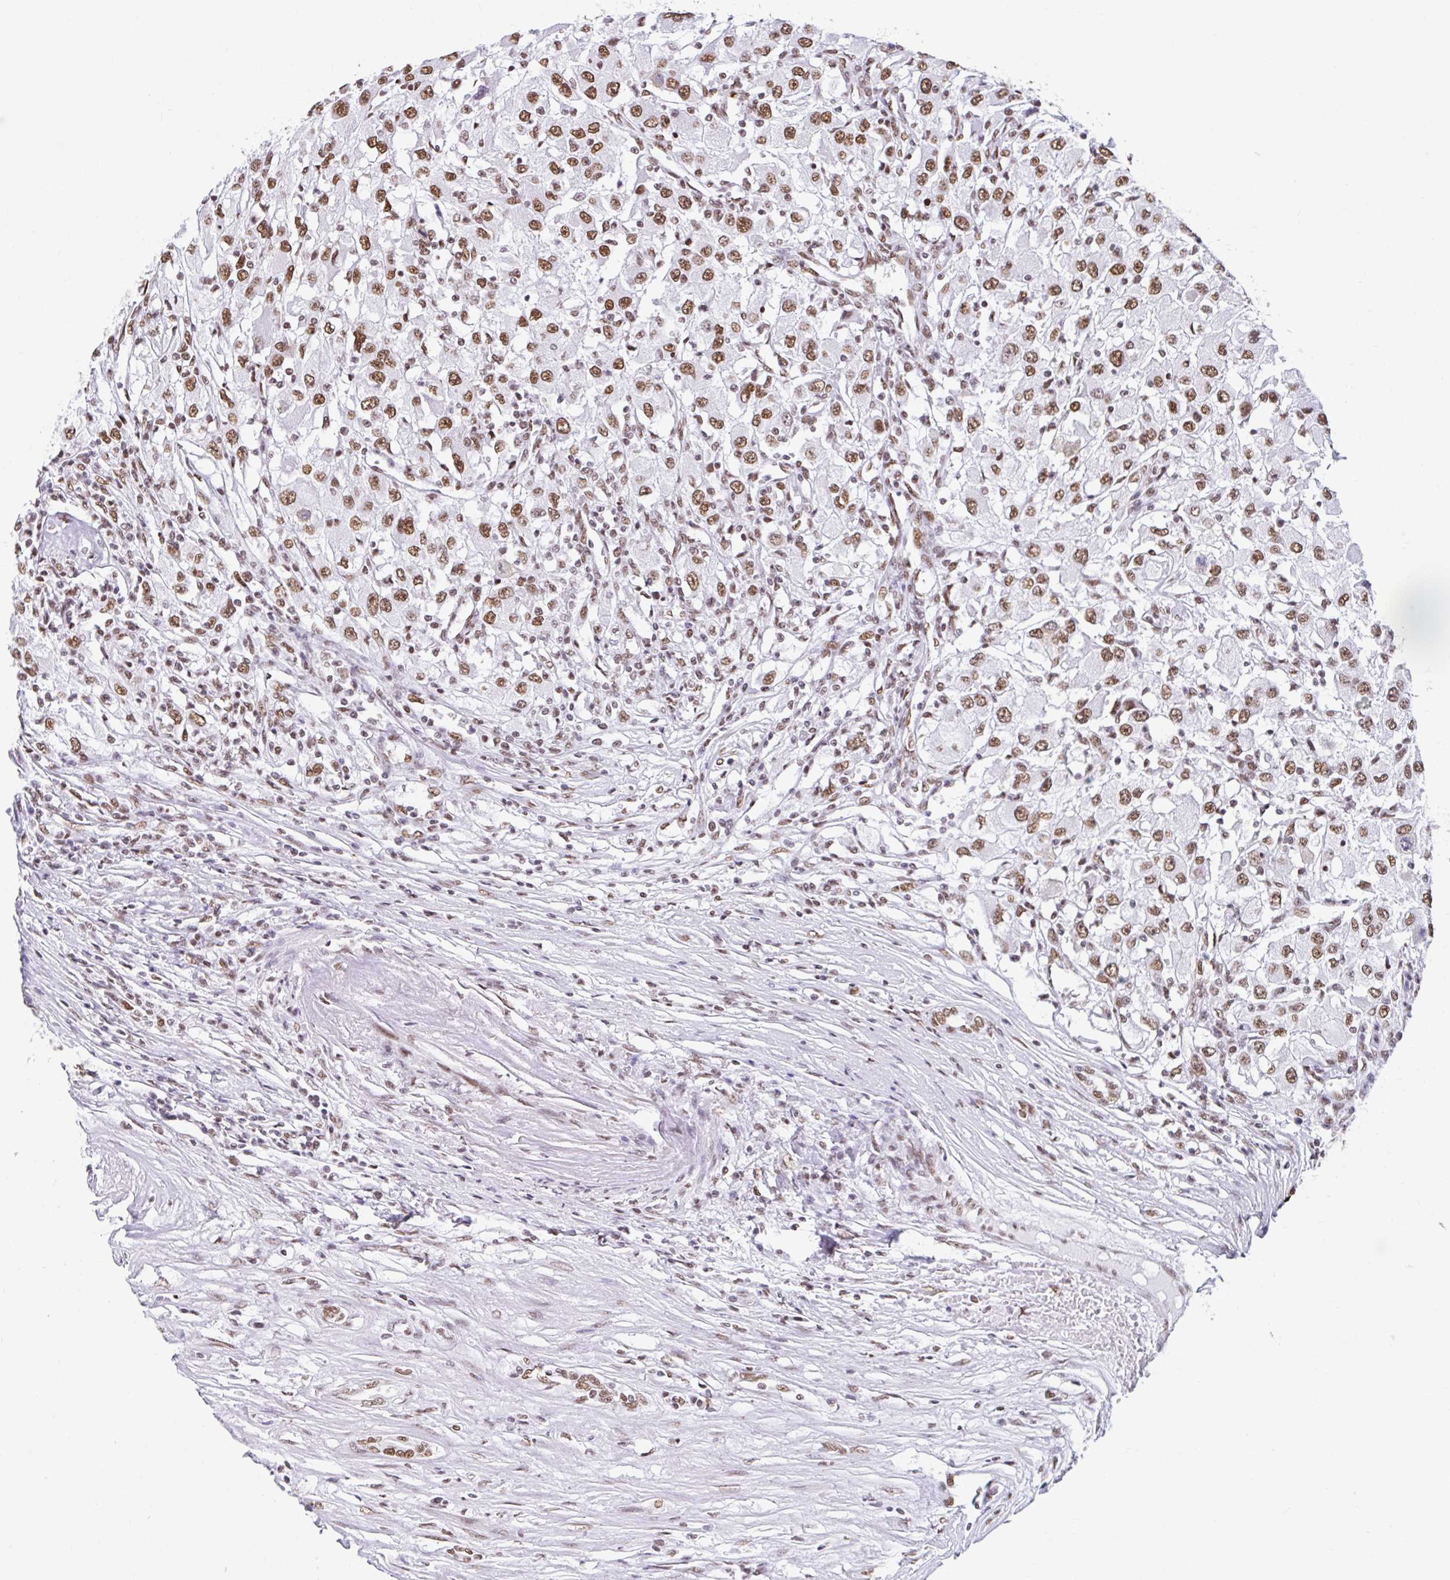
{"staining": {"intensity": "moderate", "quantity": ">75%", "location": "nuclear"}, "tissue": "renal cancer", "cell_type": "Tumor cells", "image_type": "cancer", "snomed": [{"axis": "morphology", "description": "Adenocarcinoma, NOS"}, {"axis": "topography", "description": "Kidney"}], "caption": "Immunohistochemistry histopathology image of neoplastic tissue: renal cancer (adenocarcinoma) stained using IHC displays medium levels of moderate protein expression localized specifically in the nuclear of tumor cells, appearing as a nuclear brown color.", "gene": "KHDRBS1", "patient": {"sex": "female", "age": 67}}